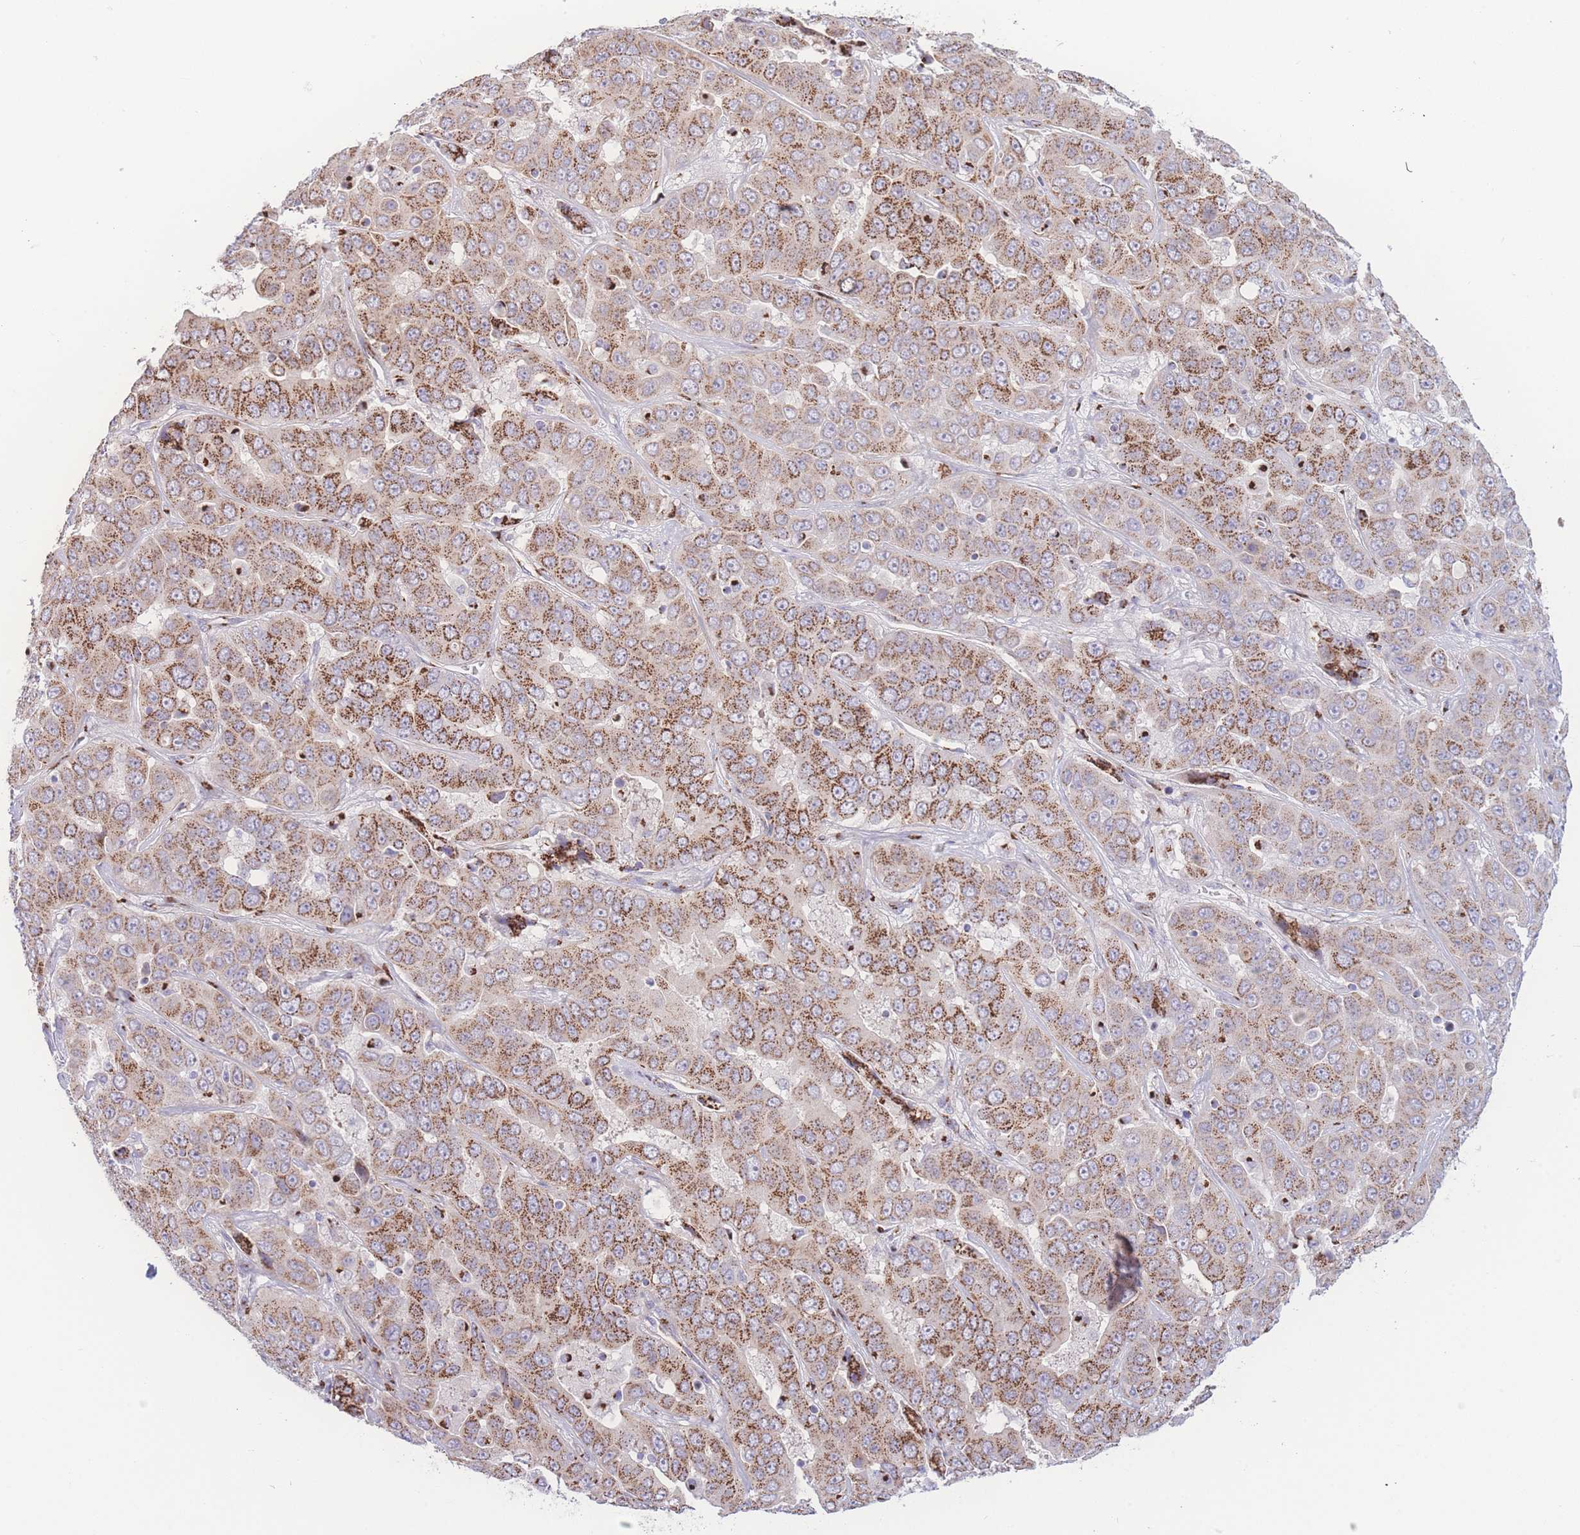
{"staining": {"intensity": "moderate", "quantity": ">75%", "location": "cytoplasmic/membranous"}, "tissue": "liver cancer", "cell_type": "Tumor cells", "image_type": "cancer", "snomed": [{"axis": "morphology", "description": "Cholangiocarcinoma"}, {"axis": "topography", "description": "Liver"}], "caption": "DAB (3,3'-diaminobenzidine) immunohistochemical staining of human cholangiocarcinoma (liver) demonstrates moderate cytoplasmic/membranous protein staining in approximately >75% of tumor cells.", "gene": "GOLM2", "patient": {"sex": "female", "age": 52}}